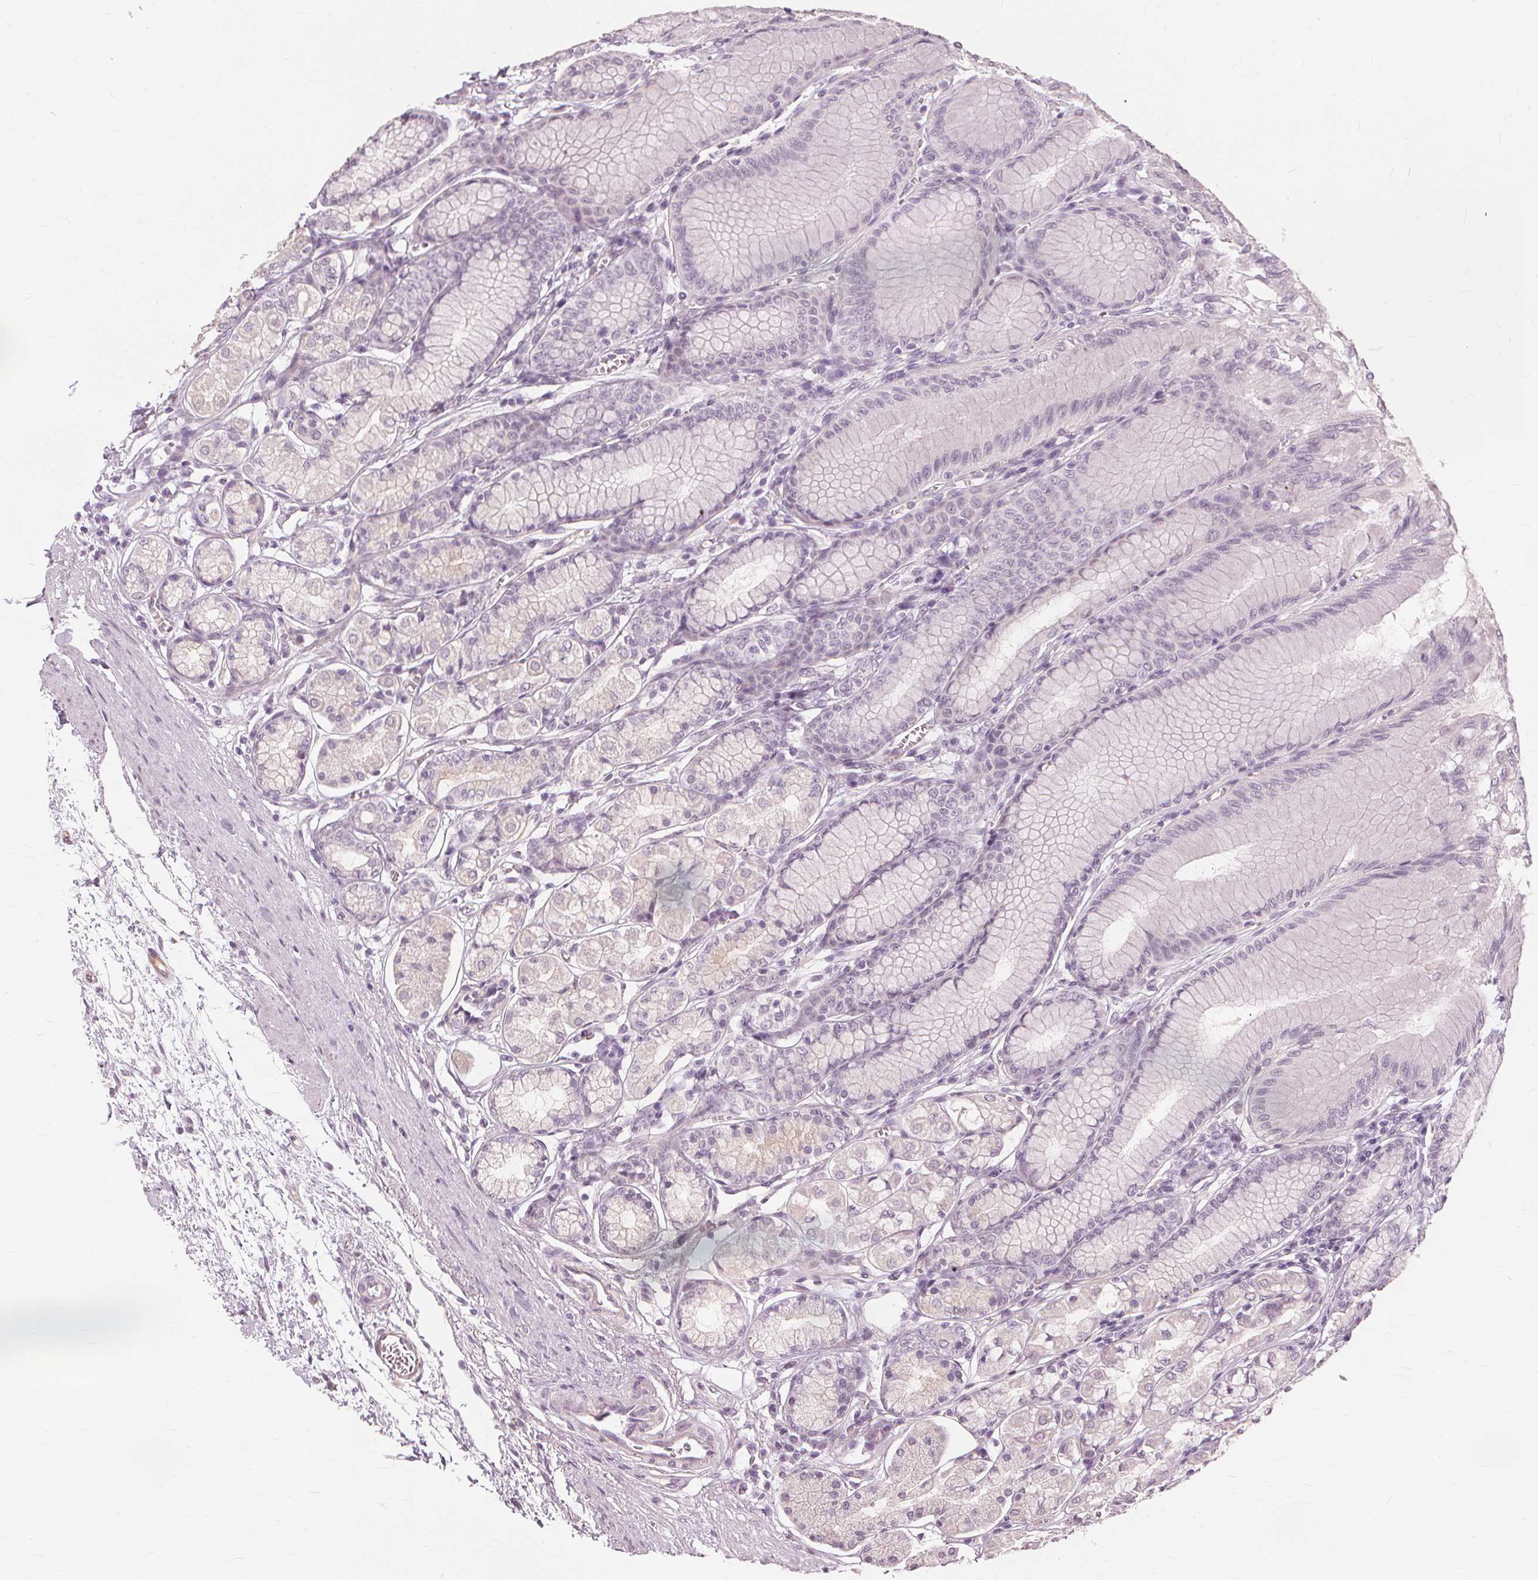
{"staining": {"intensity": "negative", "quantity": "none", "location": "none"}, "tissue": "stomach", "cell_type": "Glandular cells", "image_type": "normal", "snomed": [{"axis": "morphology", "description": "Normal tissue, NOS"}, {"axis": "topography", "description": "Stomach"}, {"axis": "topography", "description": "Stomach, lower"}], "caption": "DAB immunohistochemical staining of normal human stomach reveals no significant expression in glandular cells. (Stains: DAB IHC with hematoxylin counter stain, Microscopy: brightfield microscopy at high magnification).", "gene": "SFTPD", "patient": {"sex": "male", "age": 76}}